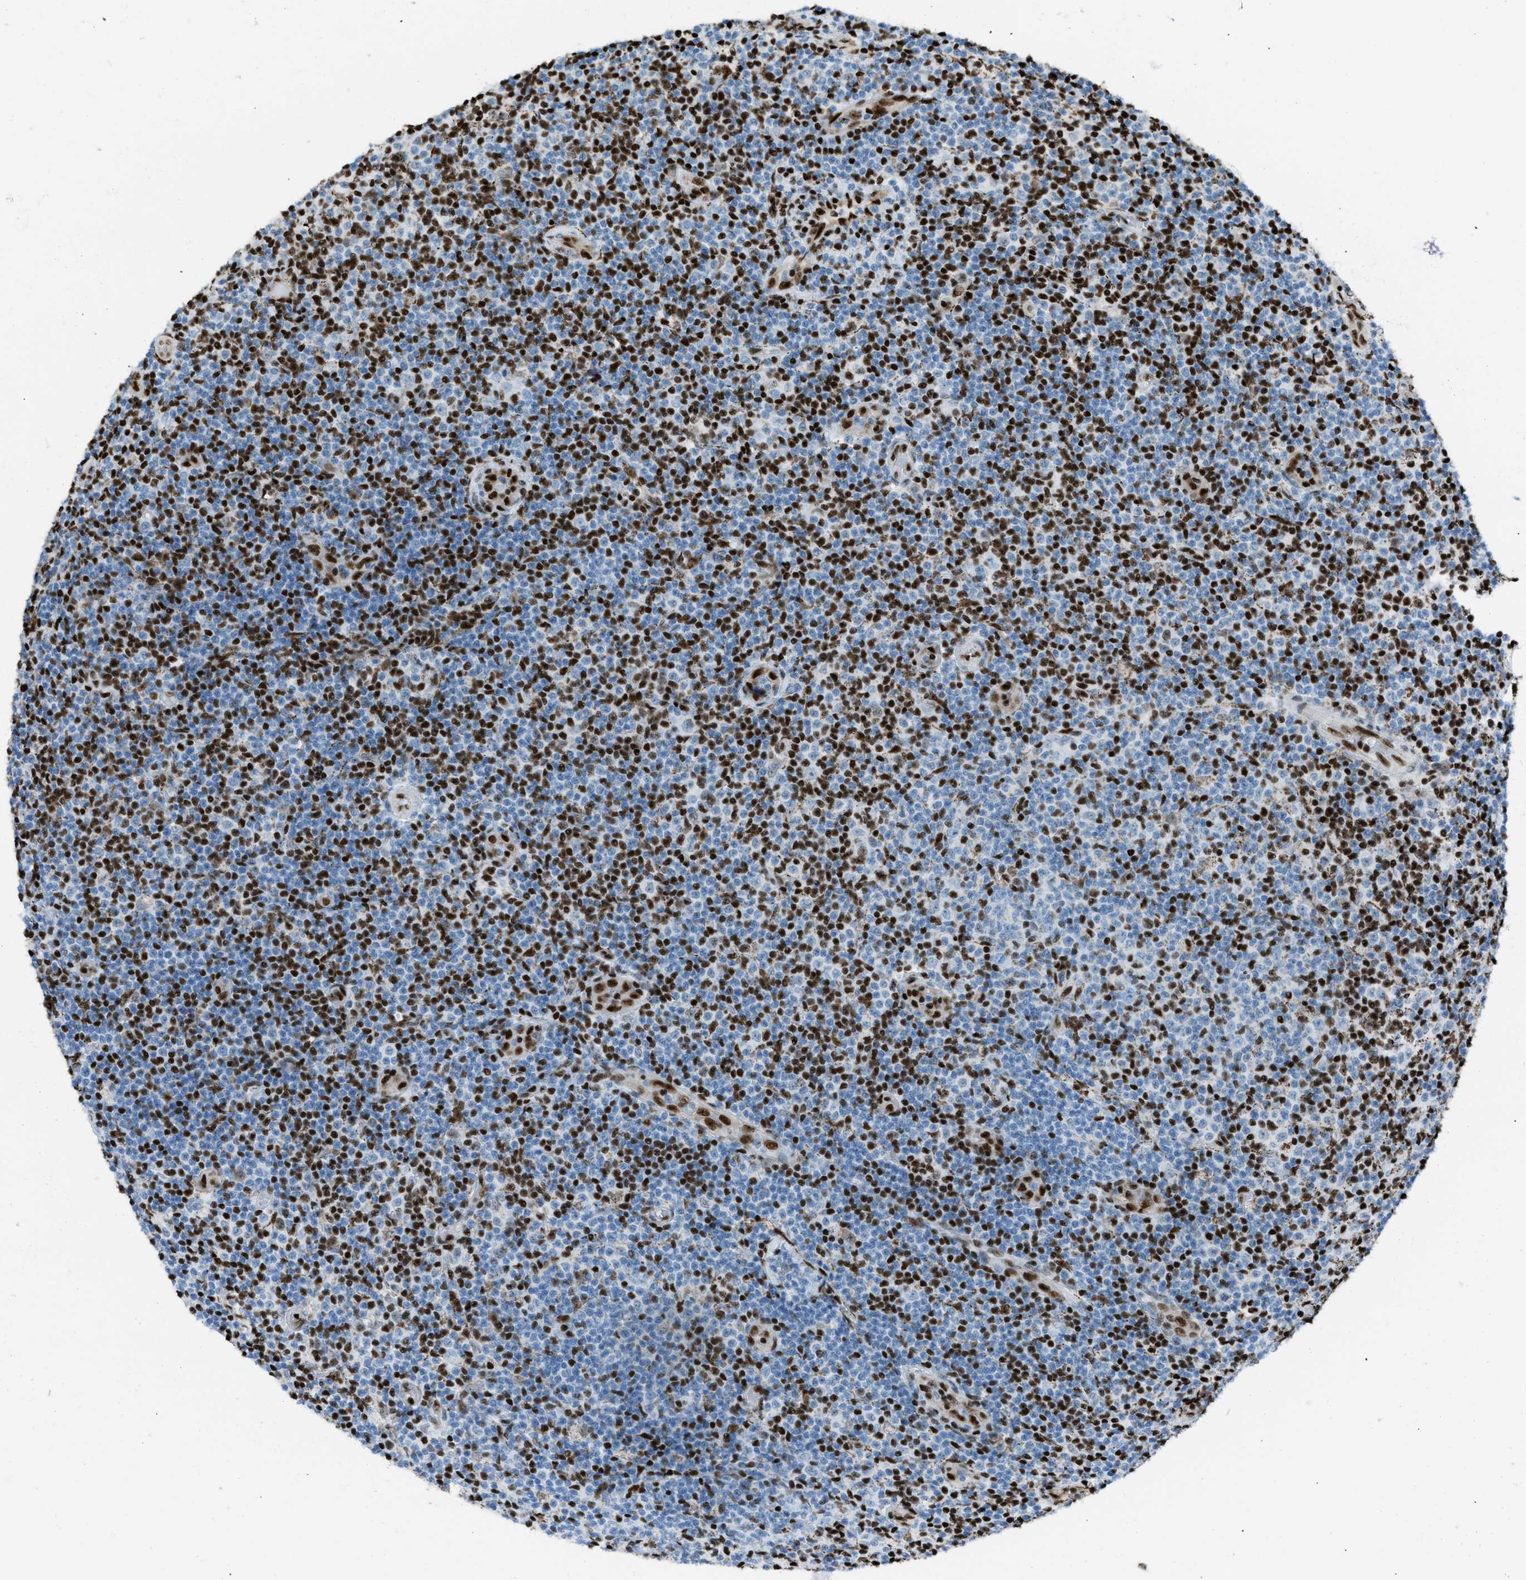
{"staining": {"intensity": "negative", "quantity": "none", "location": "none"}, "tissue": "lymphoma", "cell_type": "Tumor cells", "image_type": "cancer", "snomed": [{"axis": "morphology", "description": "Malignant lymphoma, non-Hodgkin's type, Low grade"}, {"axis": "topography", "description": "Lymph node"}], "caption": "High magnification brightfield microscopy of lymphoma stained with DAB (brown) and counterstained with hematoxylin (blue): tumor cells show no significant staining. (DAB (3,3'-diaminobenzidine) immunohistochemistry visualized using brightfield microscopy, high magnification).", "gene": "SLFN5", "patient": {"sex": "male", "age": 83}}